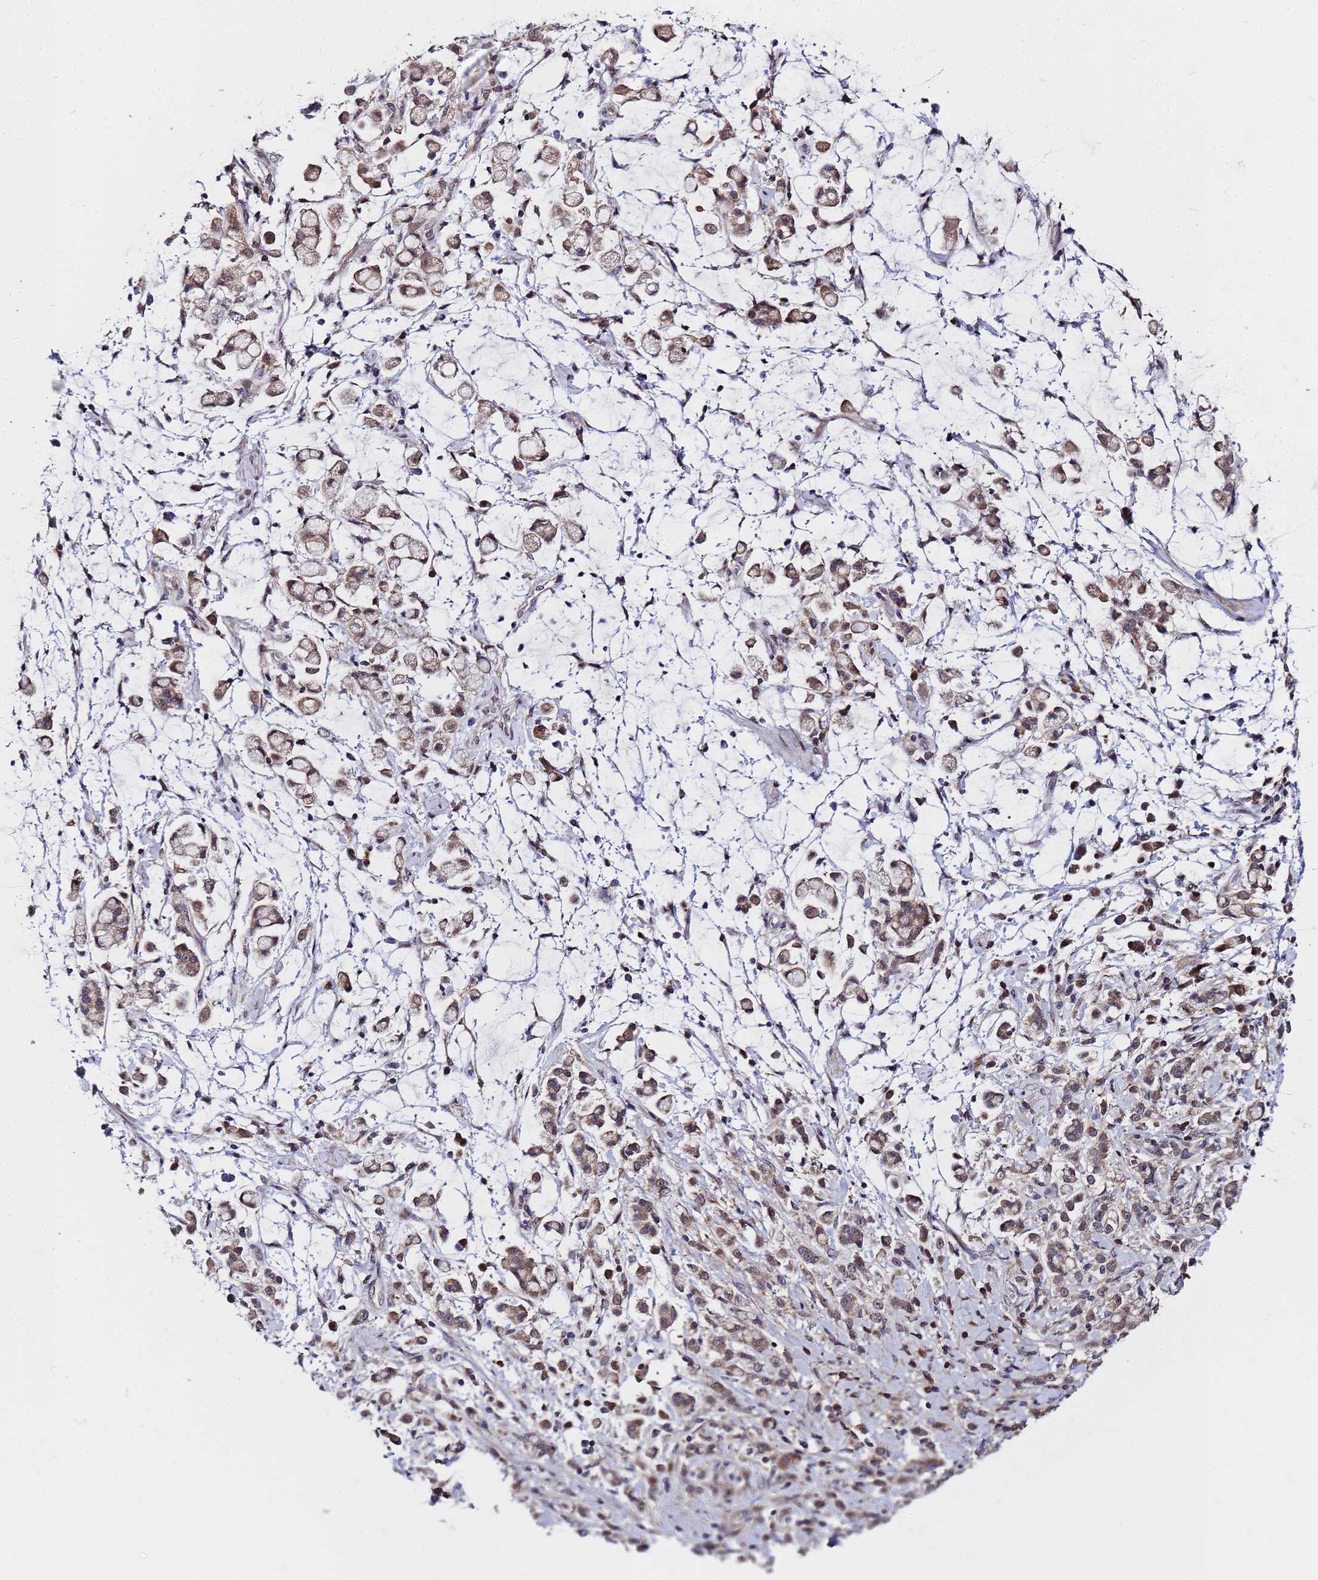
{"staining": {"intensity": "moderate", "quantity": ">75%", "location": "cytoplasmic/membranous"}, "tissue": "stomach cancer", "cell_type": "Tumor cells", "image_type": "cancer", "snomed": [{"axis": "morphology", "description": "Adenocarcinoma, NOS"}, {"axis": "topography", "description": "Stomach"}], "caption": "This is a photomicrograph of immunohistochemistry (IHC) staining of adenocarcinoma (stomach), which shows moderate expression in the cytoplasmic/membranous of tumor cells.", "gene": "ANAPC13", "patient": {"sex": "female", "age": 60}}